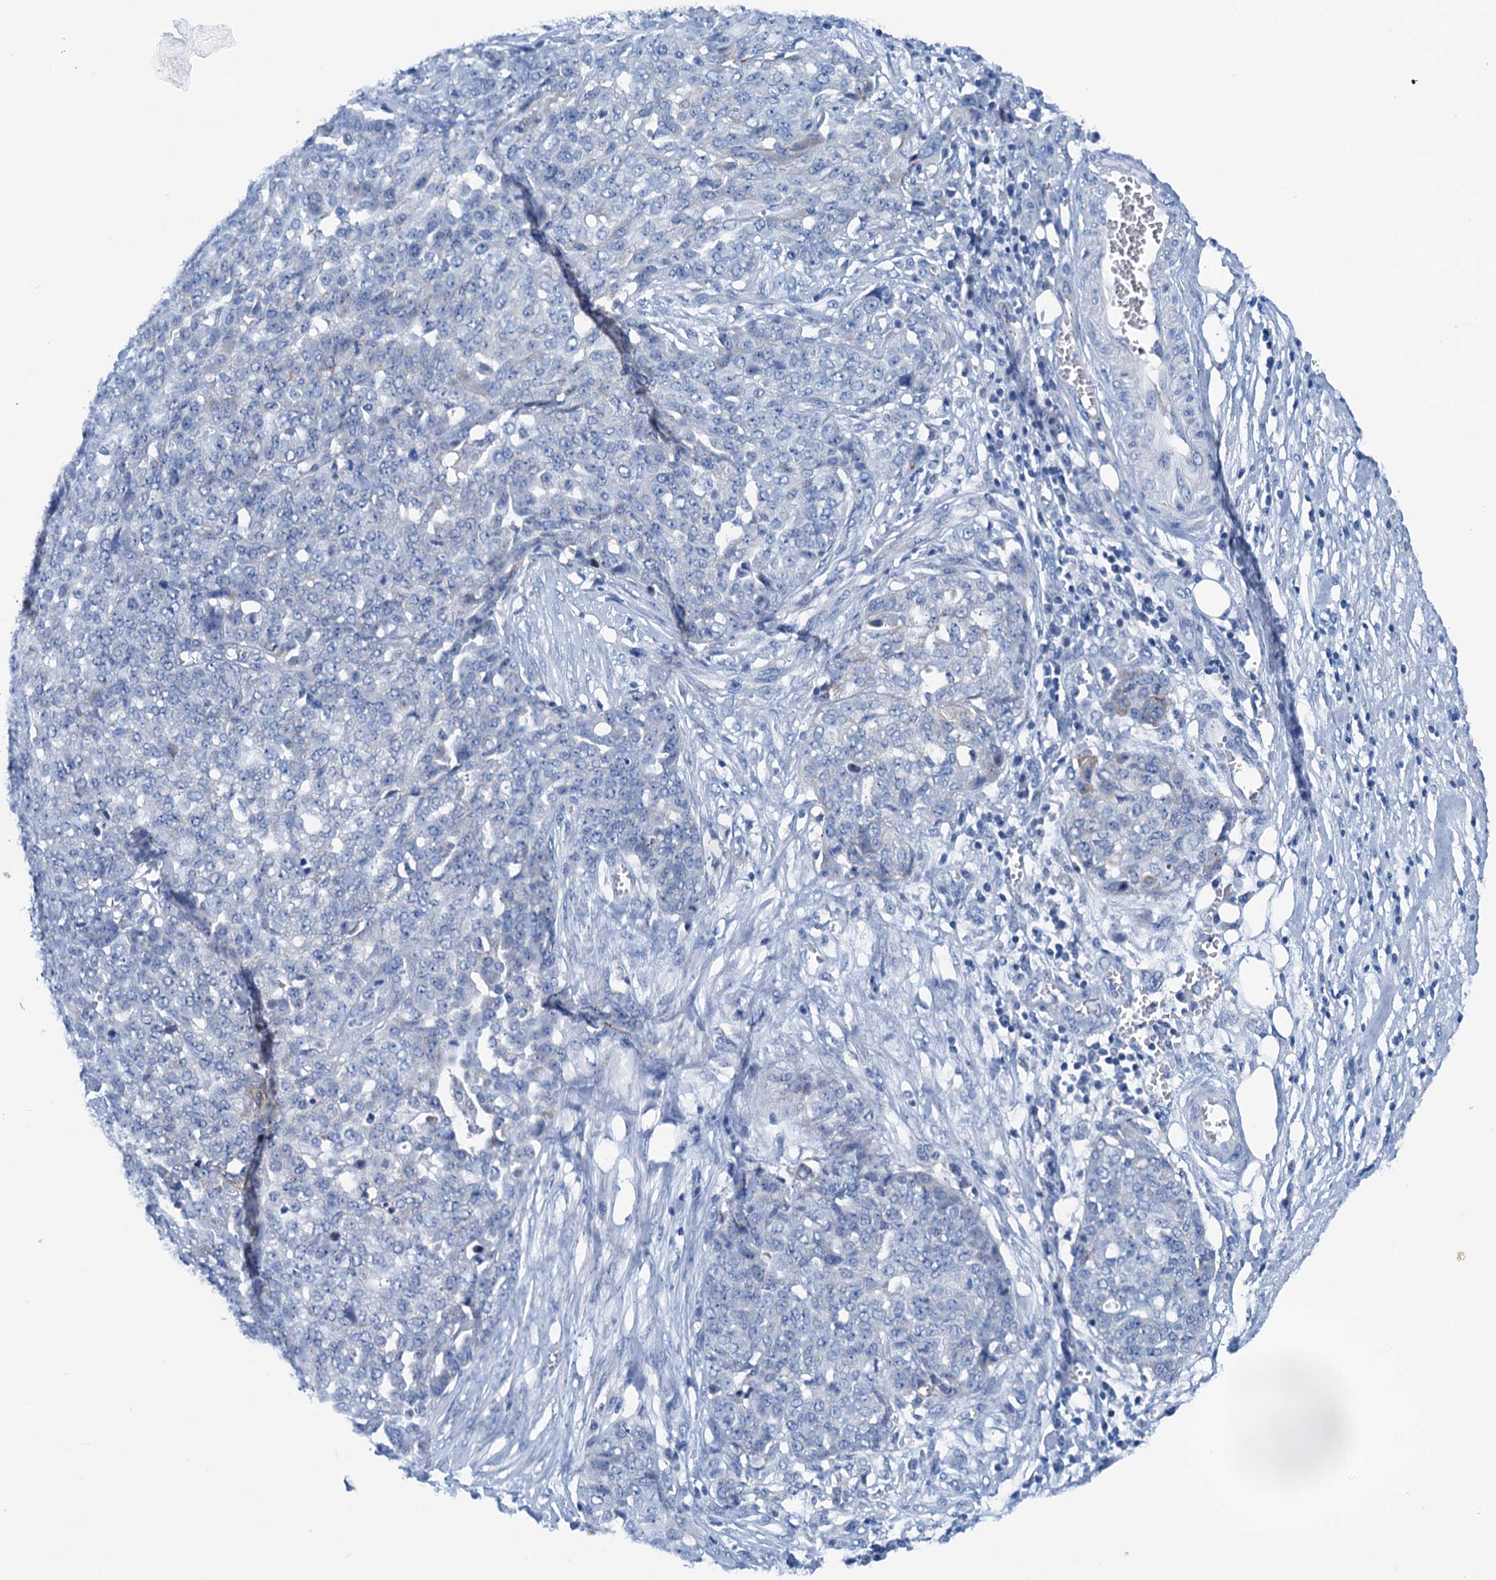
{"staining": {"intensity": "negative", "quantity": "none", "location": "none"}, "tissue": "ovarian cancer", "cell_type": "Tumor cells", "image_type": "cancer", "snomed": [{"axis": "morphology", "description": "Cystadenocarcinoma, serous, NOS"}, {"axis": "topography", "description": "Soft tissue"}, {"axis": "topography", "description": "Ovary"}], "caption": "Immunohistochemical staining of serous cystadenocarcinoma (ovarian) displays no significant positivity in tumor cells. (DAB (3,3'-diaminobenzidine) IHC, high magnification).", "gene": "KNDC1", "patient": {"sex": "female", "age": 57}}